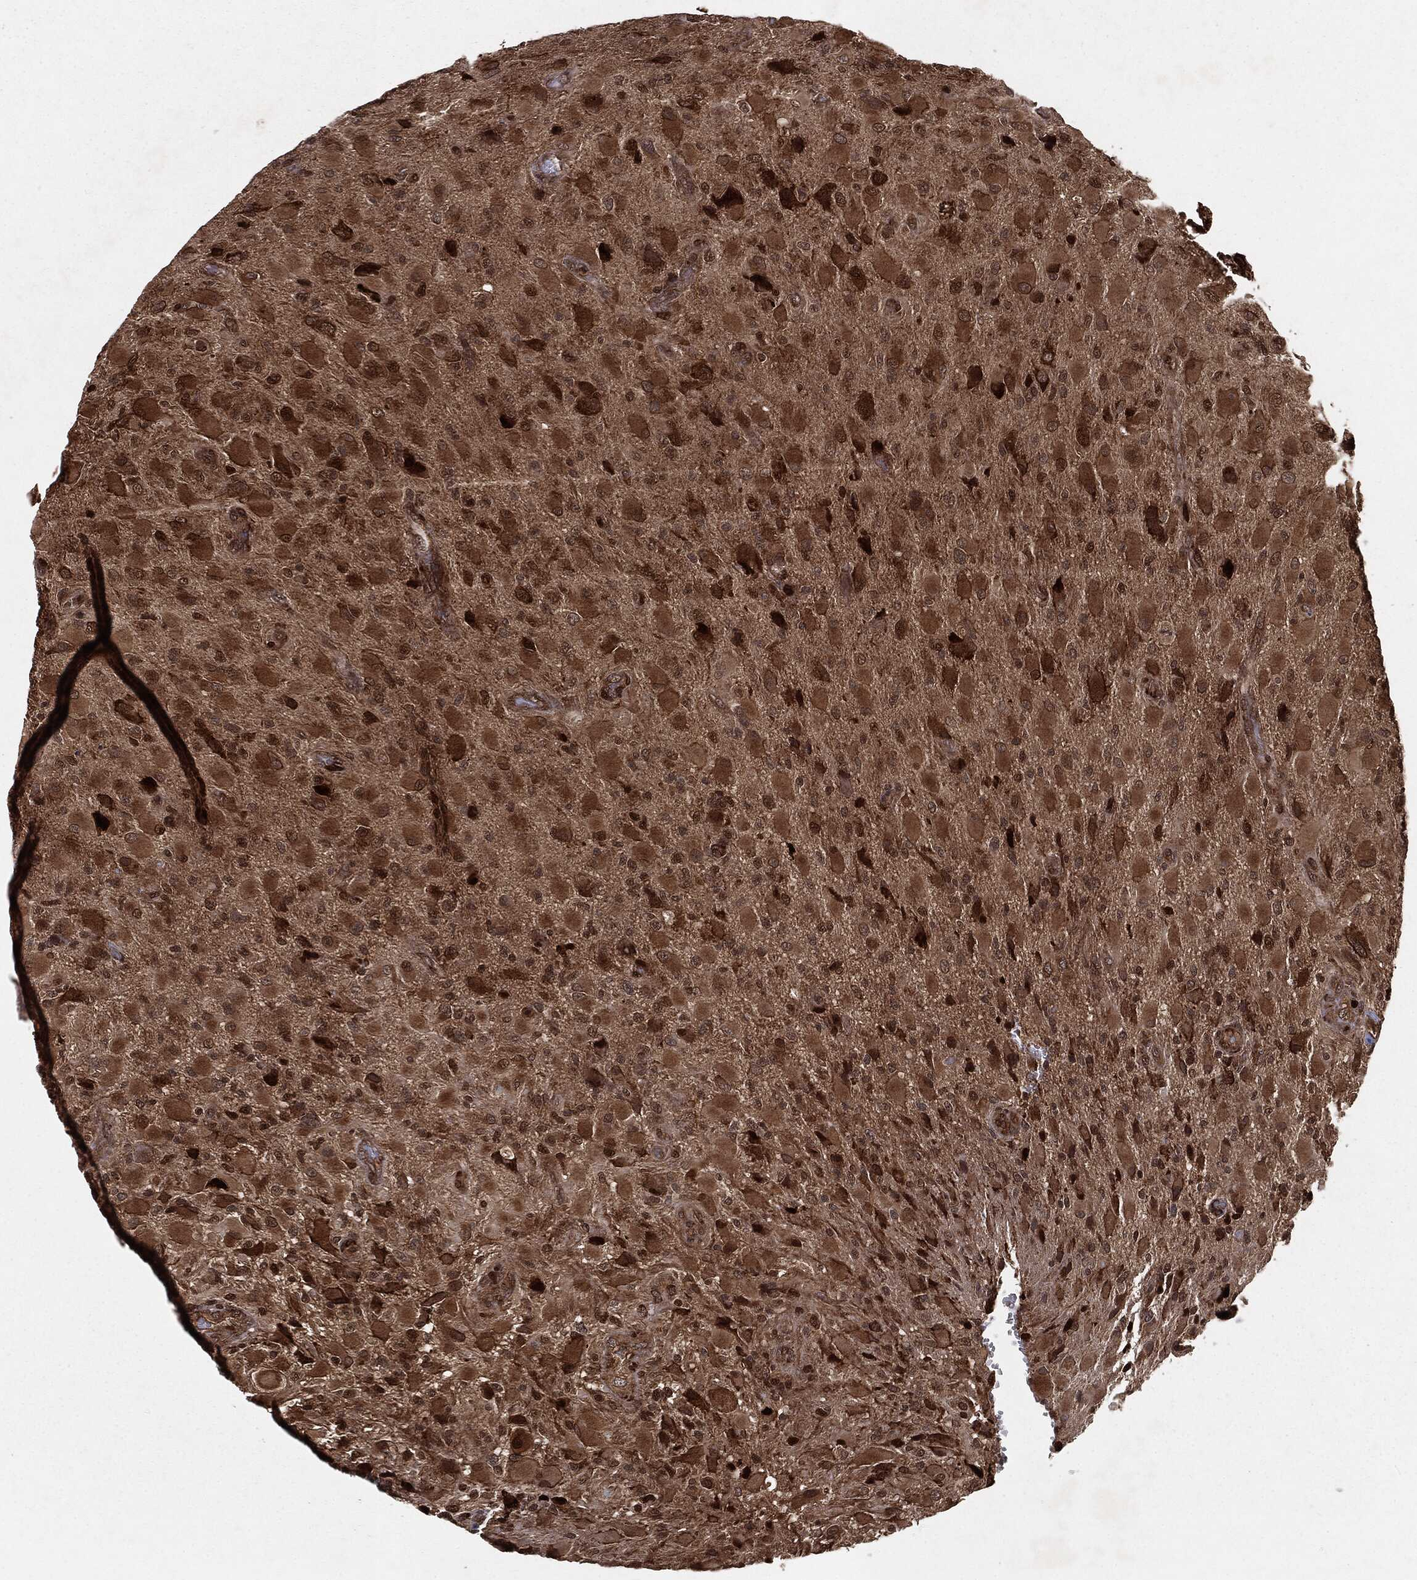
{"staining": {"intensity": "strong", "quantity": ">75%", "location": "cytoplasmic/membranous"}, "tissue": "glioma", "cell_type": "Tumor cells", "image_type": "cancer", "snomed": [{"axis": "morphology", "description": "Glioma, malignant, High grade"}, {"axis": "topography", "description": "Cerebral cortex"}], "caption": "Tumor cells display high levels of strong cytoplasmic/membranous positivity in about >75% of cells in glioma.", "gene": "RANBP9", "patient": {"sex": "male", "age": 35}}